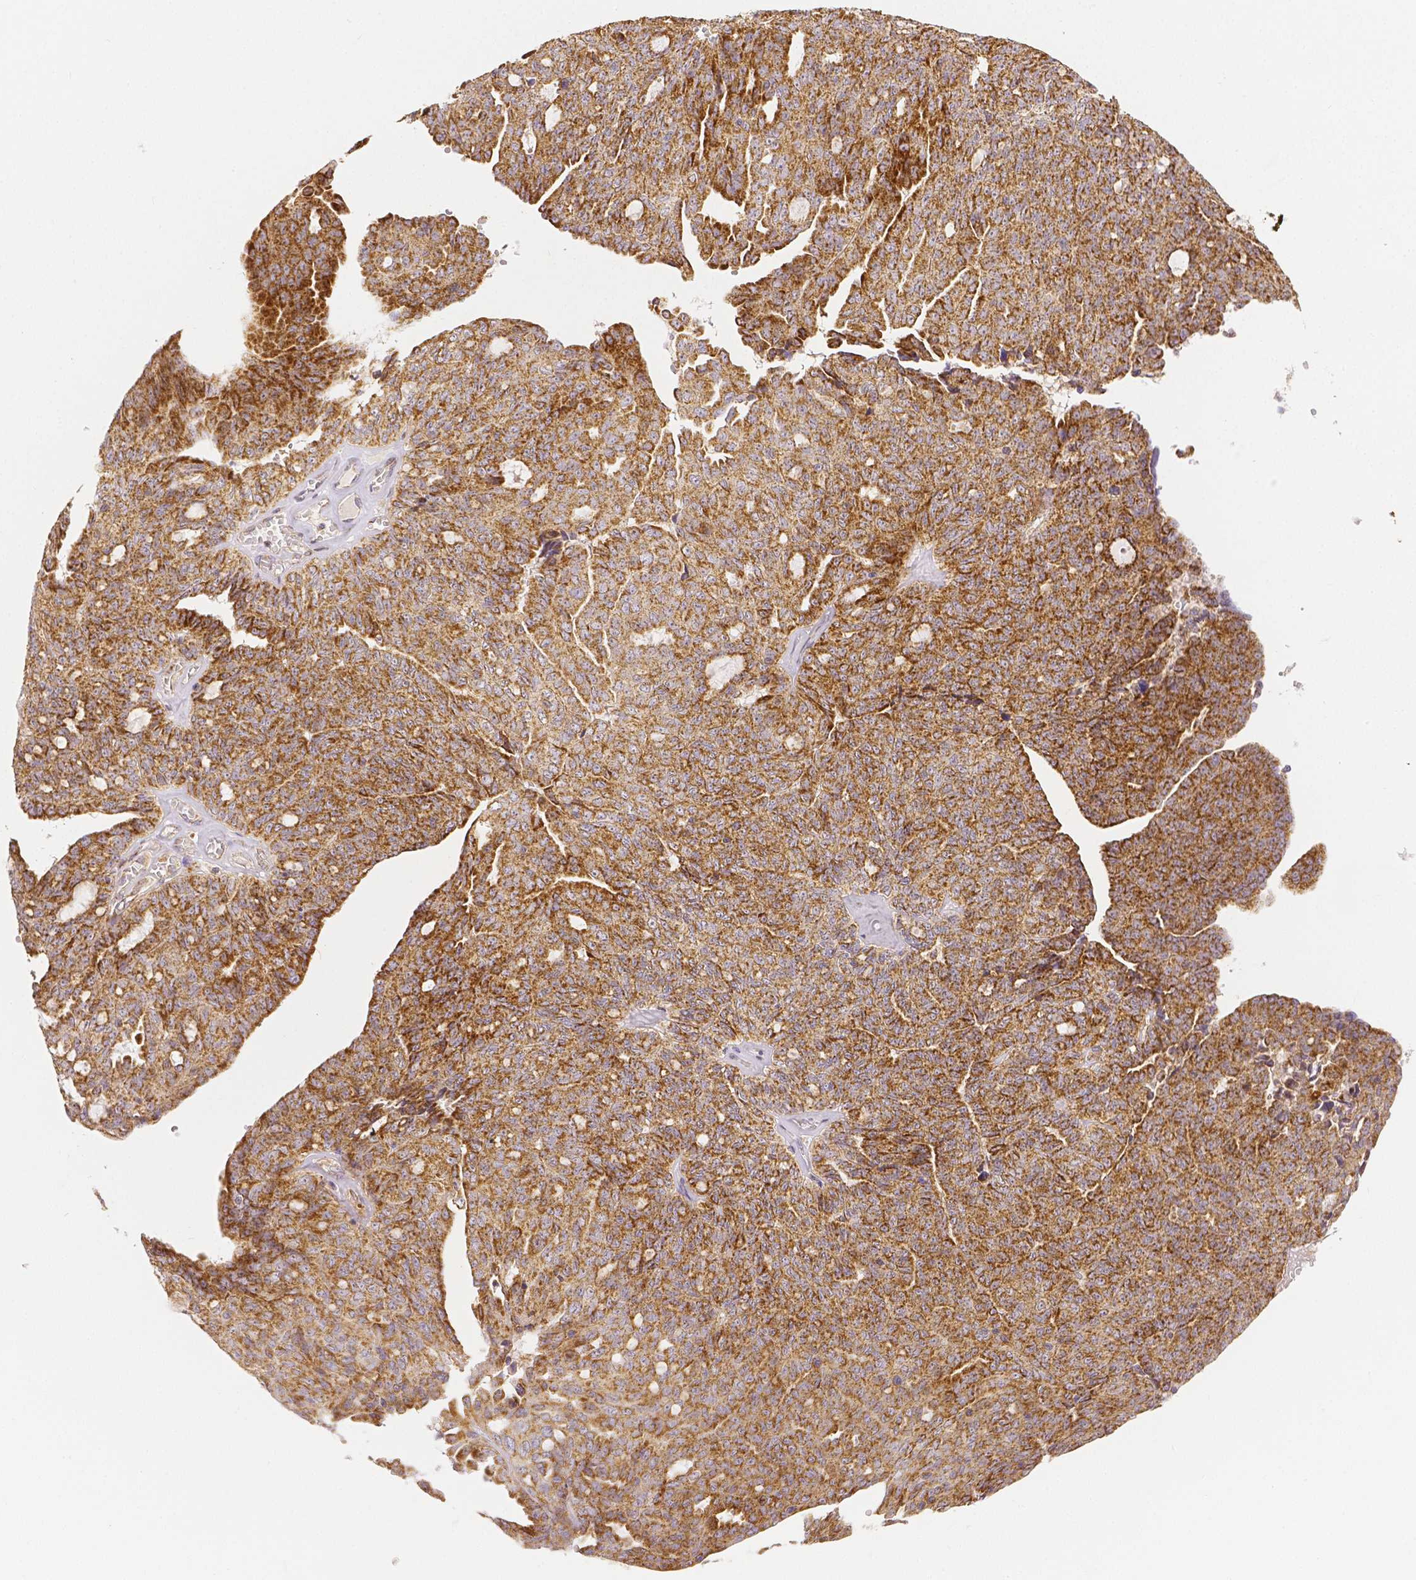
{"staining": {"intensity": "moderate", "quantity": ">75%", "location": "cytoplasmic/membranous"}, "tissue": "ovarian cancer", "cell_type": "Tumor cells", "image_type": "cancer", "snomed": [{"axis": "morphology", "description": "Cystadenocarcinoma, serous, NOS"}, {"axis": "topography", "description": "Ovary"}], "caption": "The photomicrograph exhibits immunohistochemical staining of serous cystadenocarcinoma (ovarian). There is moderate cytoplasmic/membranous staining is seen in approximately >75% of tumor cells. The staining is performed using DAB brown chromogen to label protein expression. The nuclei are counter-stained blue using hematoxylin.", "gene": "RHOT1", "patient": {"sex": "female", "age": 71}}